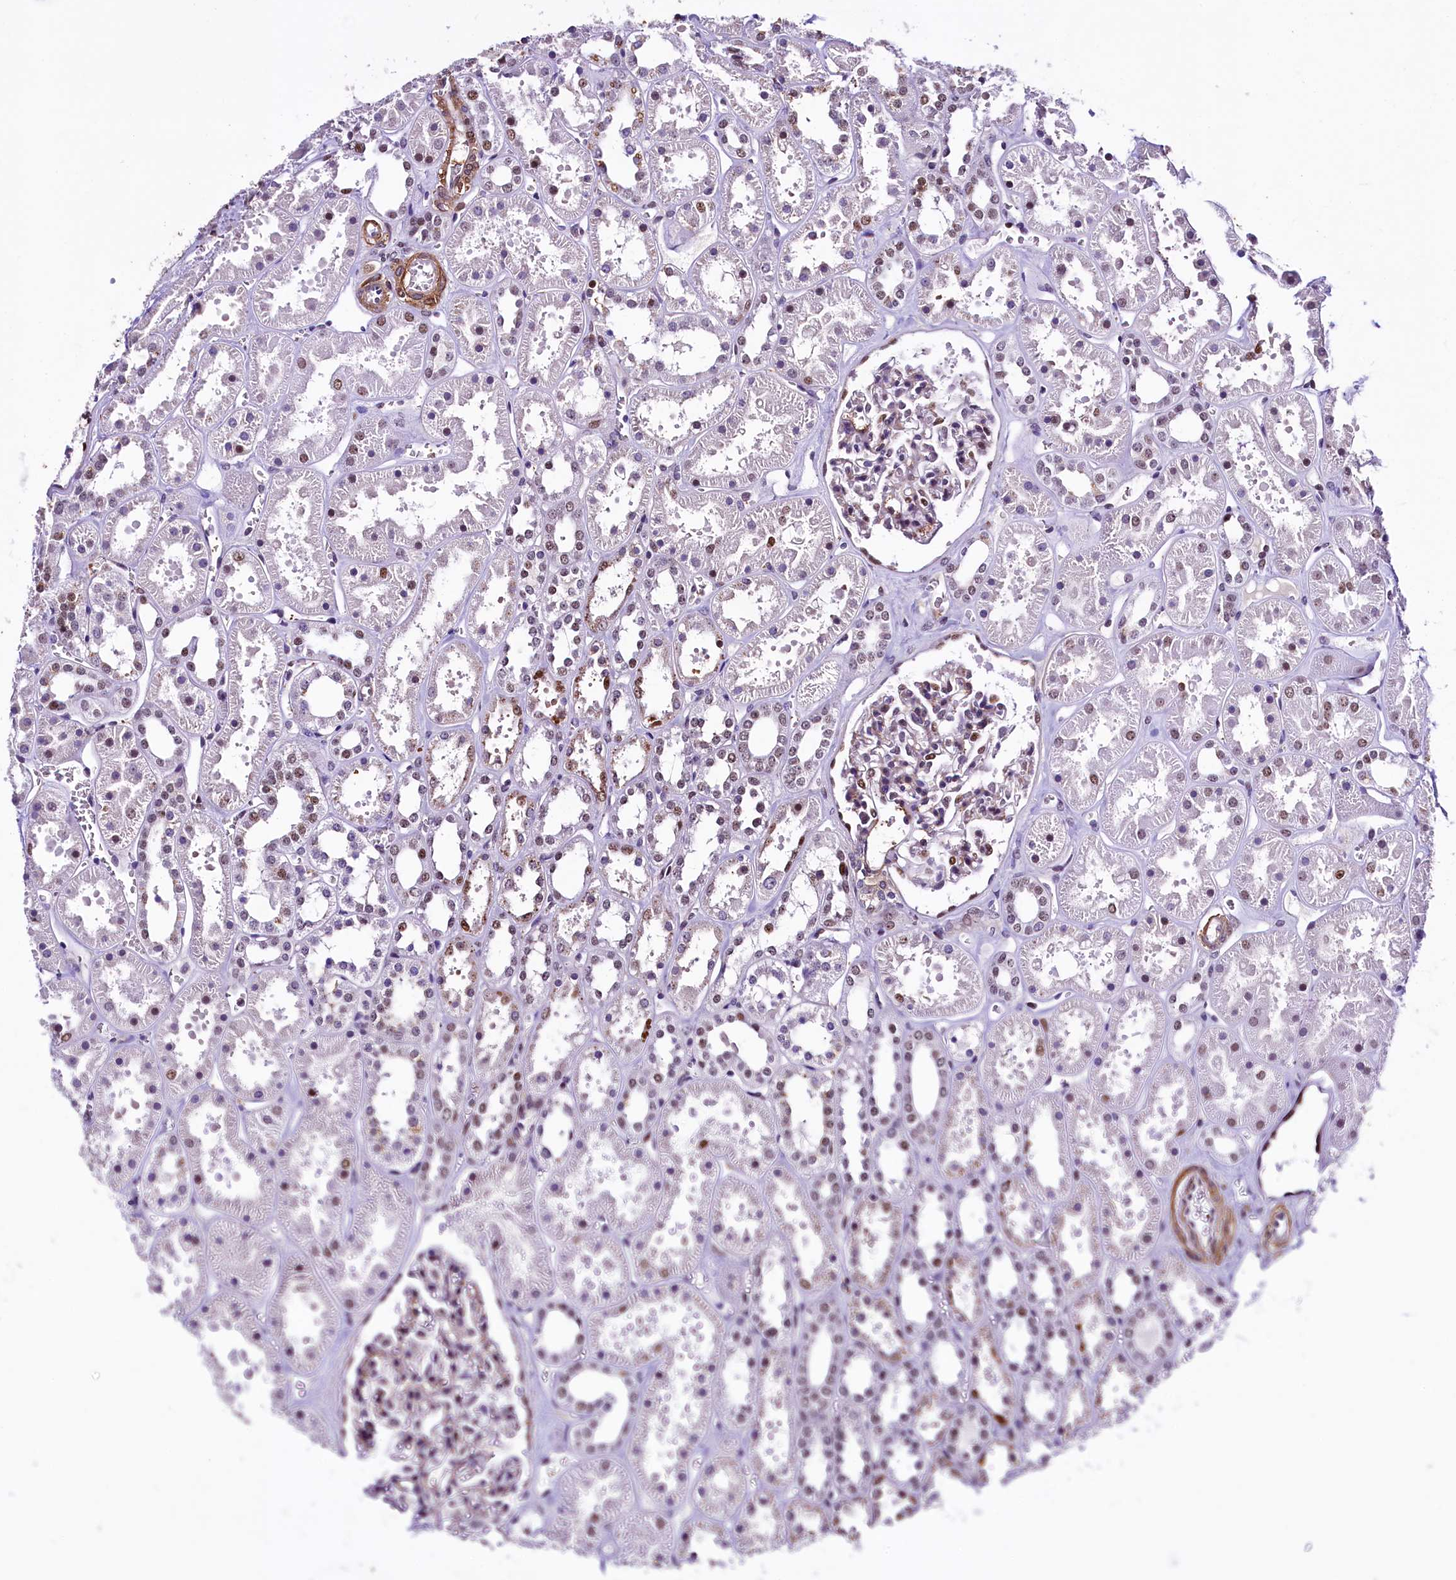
{"staining": {"intensity": "moderate", "quantity": "<25%", "location": "nuclear"}, "tissue": "kidney", "cell_type": "Cells in glomeruli", "image_type": "normal", "snomed": [{"axis": "morphology", "description": "Normal tissue, NOS"}, {"axis": "topography", "description": "Kidney"}], "caption": "Immunohistochemistry of normal human kidney demonstrates low levels of moderate nuclear staining in about <25% of cells in glomeruli.", "gene": "SAMD10", "patient": {"sex": "female", "age": 41}}